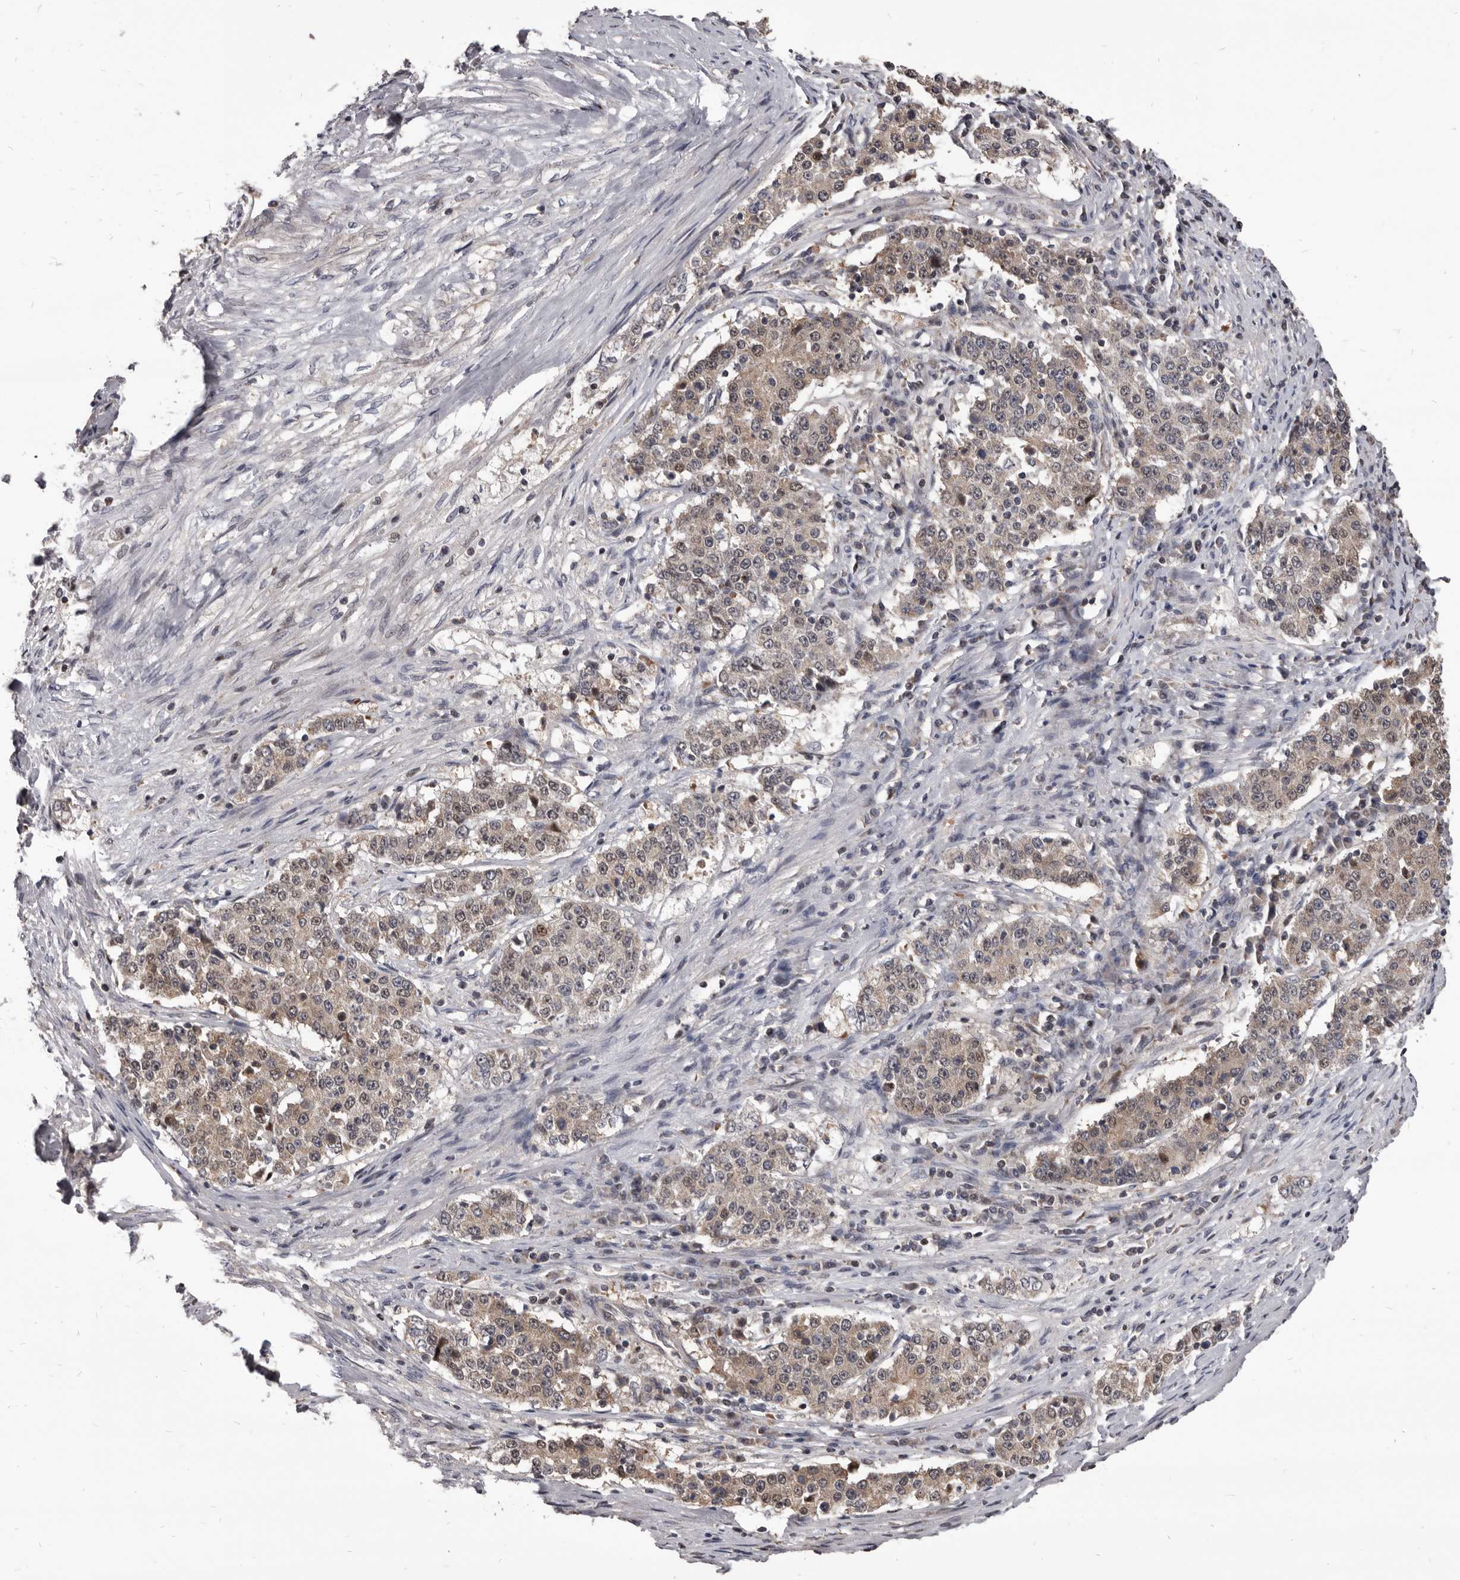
{"staining": {"intensity": "weak", "quantity": ">75%", "location": "cytoplasmic/membranous,nuclear"}, "tissue": "stomach cancer", "cell_type": "Tumor cells", "image_type": "cancer", "snomed": [{"axis": "morphology", "description": "Adenocarcinoma, NOS"}, {"axis": "topography", "description": "Stomach"}], "caption": "Protein staining exhibits weak cytoplasmic/membranous and nuclear expression in about >75% of tumor cells in stomach cancer (adenocarcinoma).", "gene": "MAP3K14", "patient": {"sex": "male", "age": 59}}